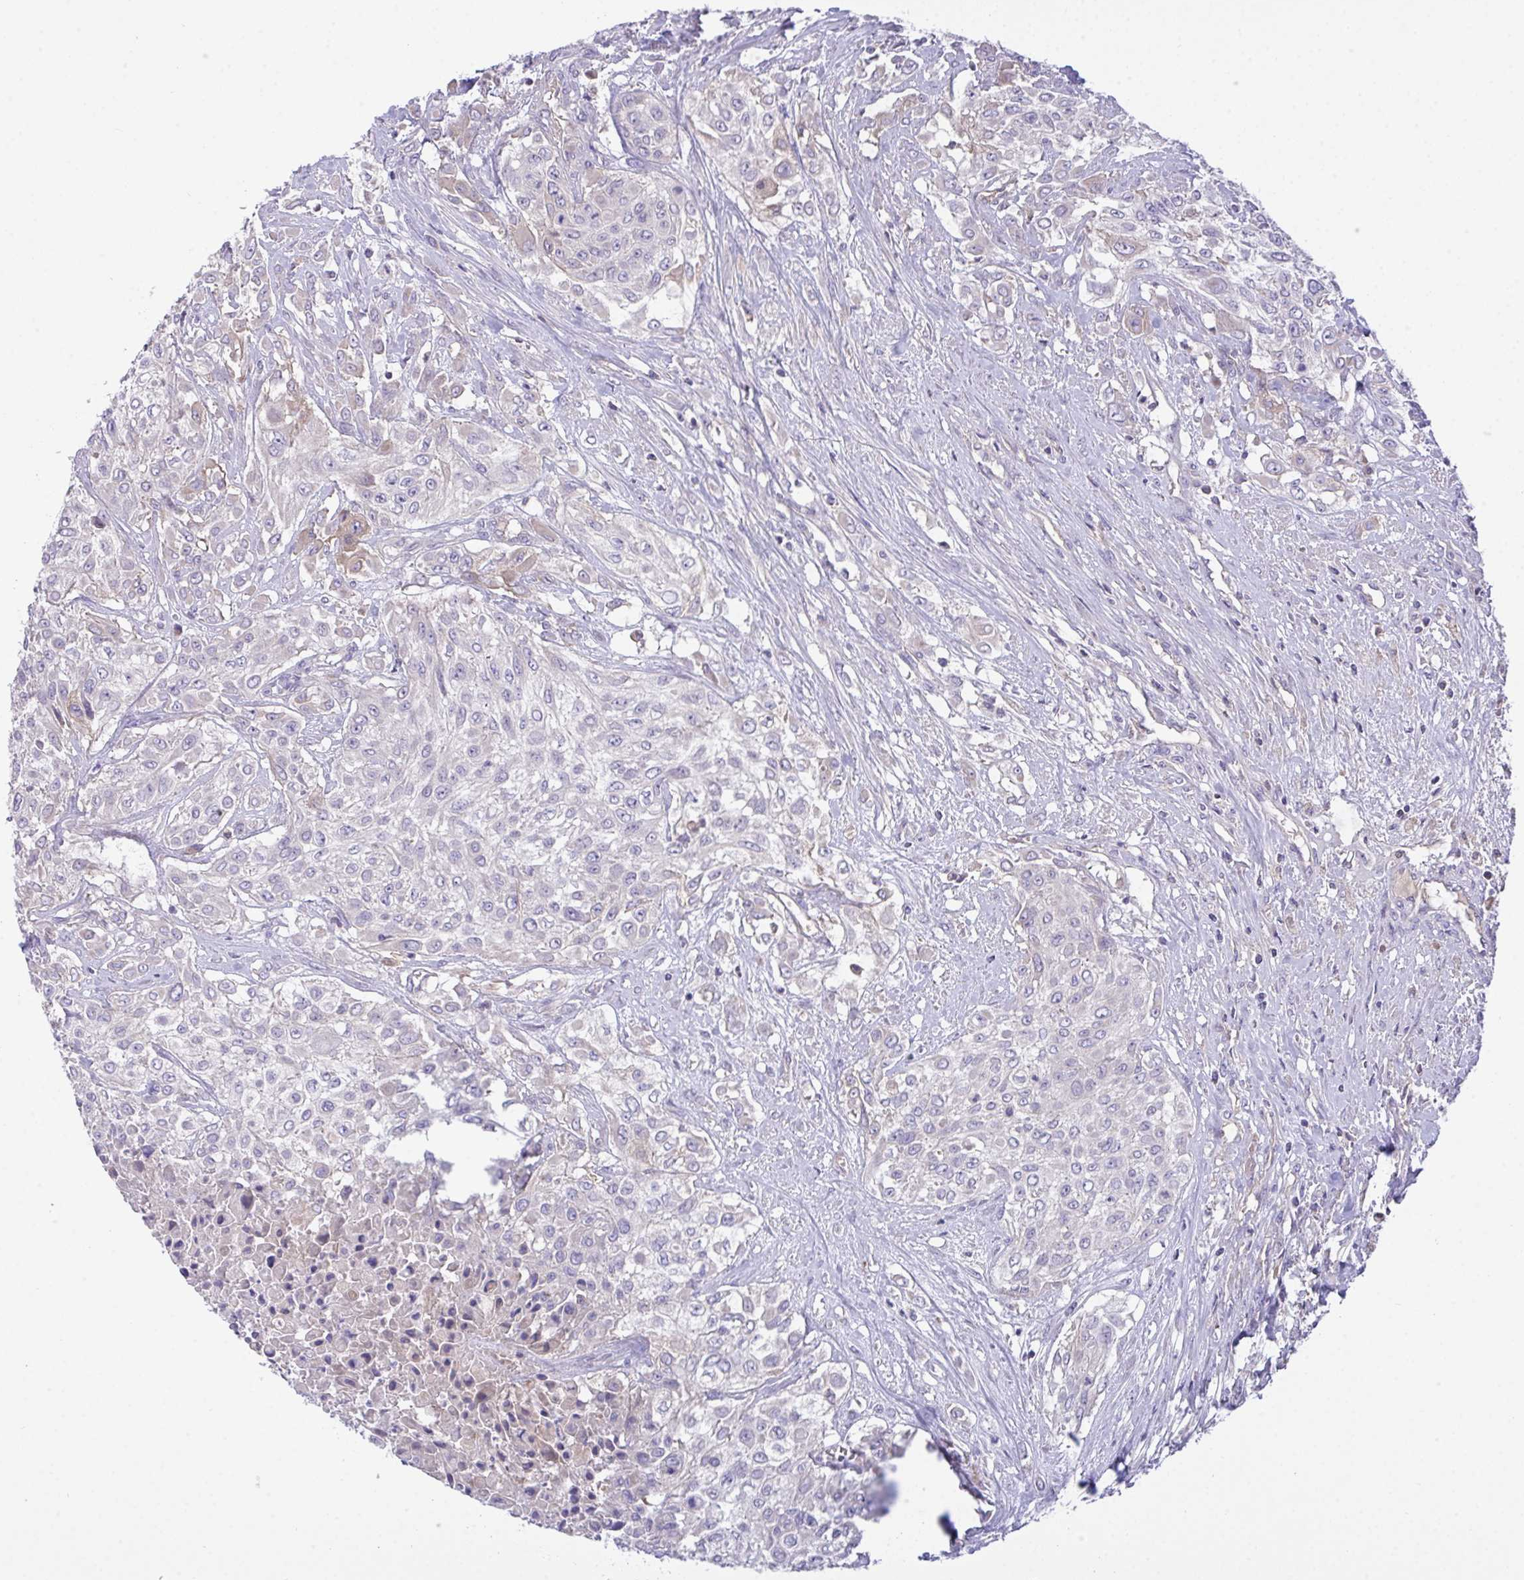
{"staining": {"intensity": "negative", "quantity": "none", "location": "none"}, "tissue": "urothelial cancer", "cell_type": "Tumor cells", "image_type": "cancer", "snomed": [{"axis": "morphology", "description": "Urothelial carcinoma, High grade"}, {"axis": "topography", "description": "Urinary bladder"}], "caption": "Urothelial cancer was stained to show a protein in brown. There is no significant staining in tumor cells.", "gene": "ZNF581", "patient": {"sex": "male", "age": 57}}